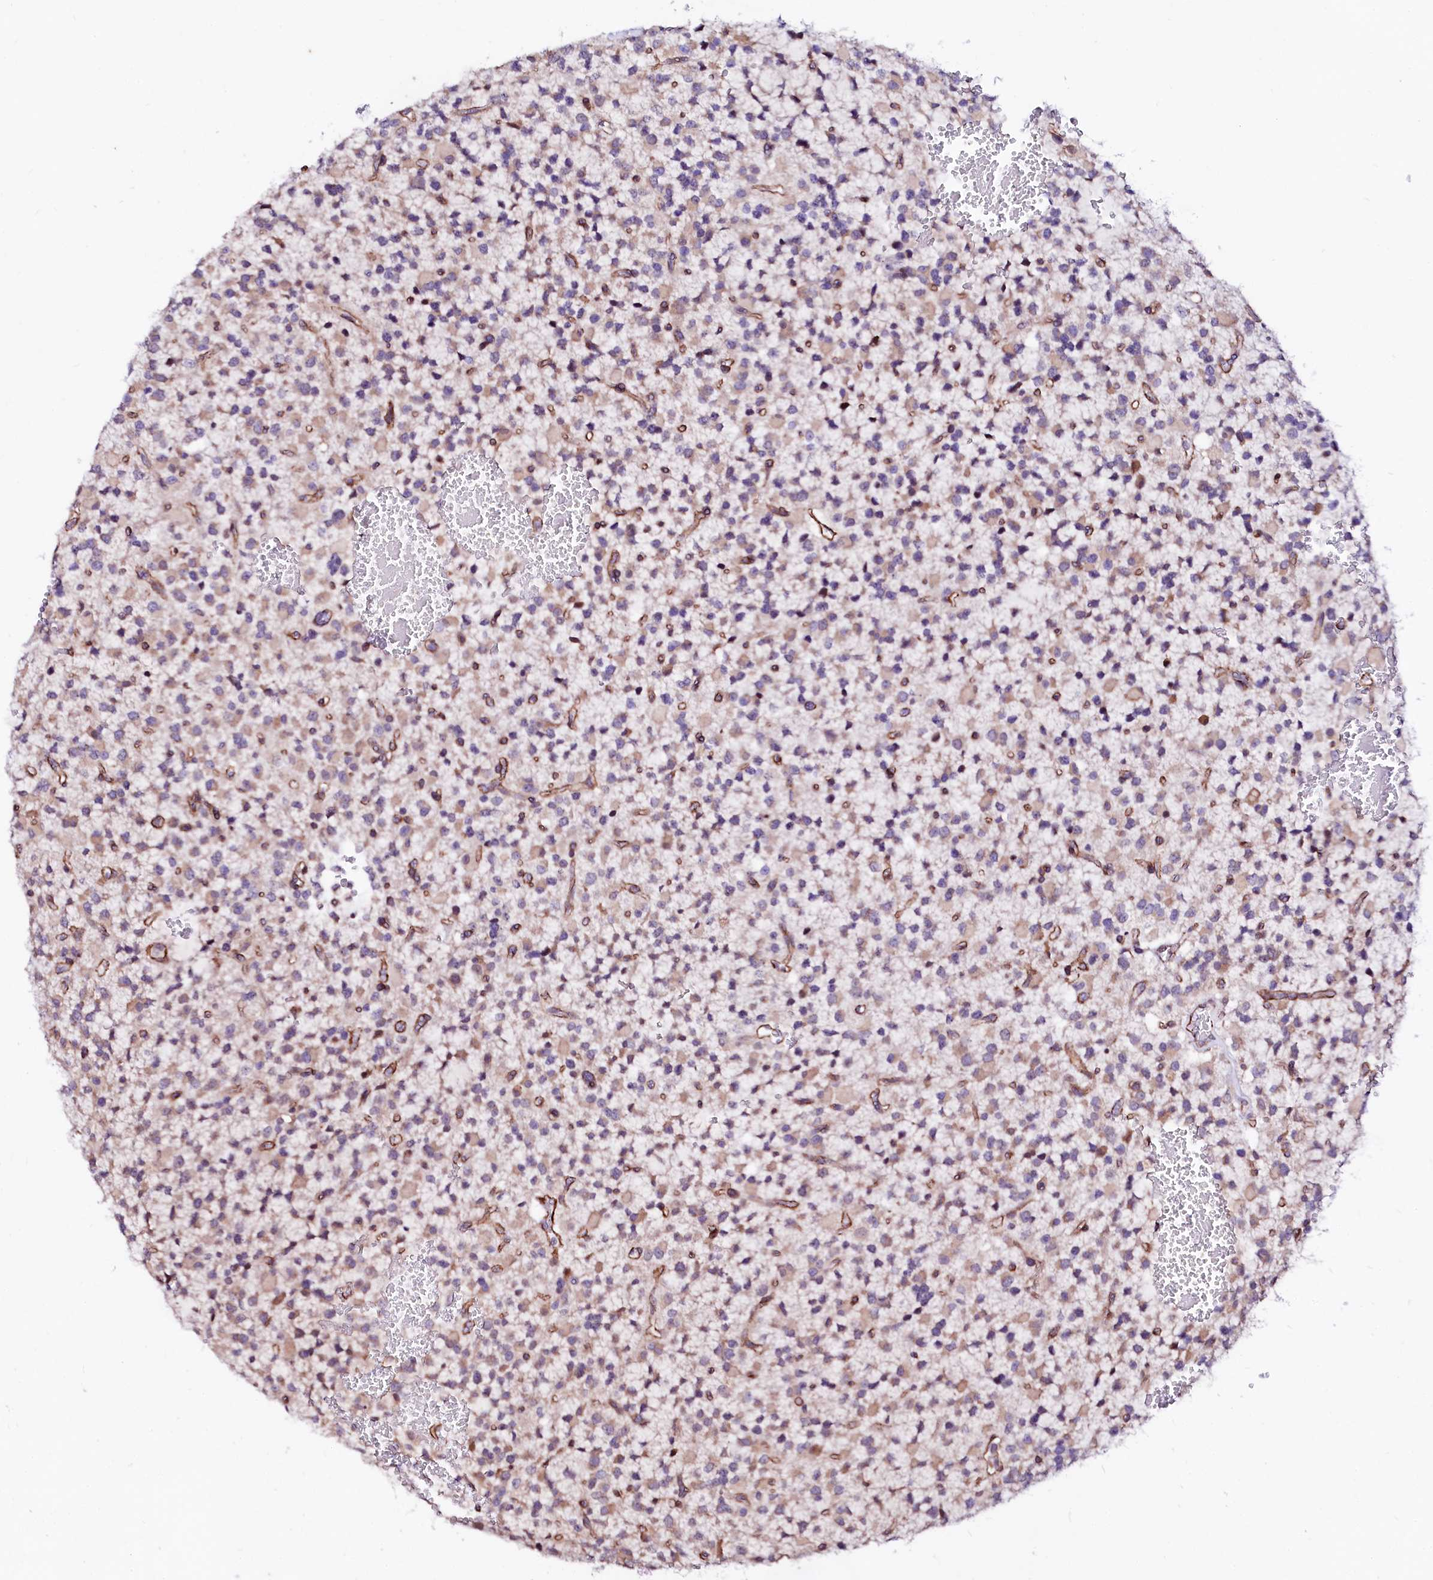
{"staining": {"intensity": "weak", "quantity": "25%-75%", "location": "cytoplasmic/membranous"}, "tissue": "glioma", "cell_type": "Tumor cells", "image_type": "cancer", "snomed": [{"axis": "morphology", "description": "Glioma, malignant, High grade"}, {"axis": "topography", "description": "Brain"}], "caption": "Immunohistochemical staining of human glioma demonstrates low levels of weak cytoplasmic/membranous protein staining in approximately 25%-75% of tumor cells.", "gene": "GPR176", "patient": {"sex": "male", "age": 34}}